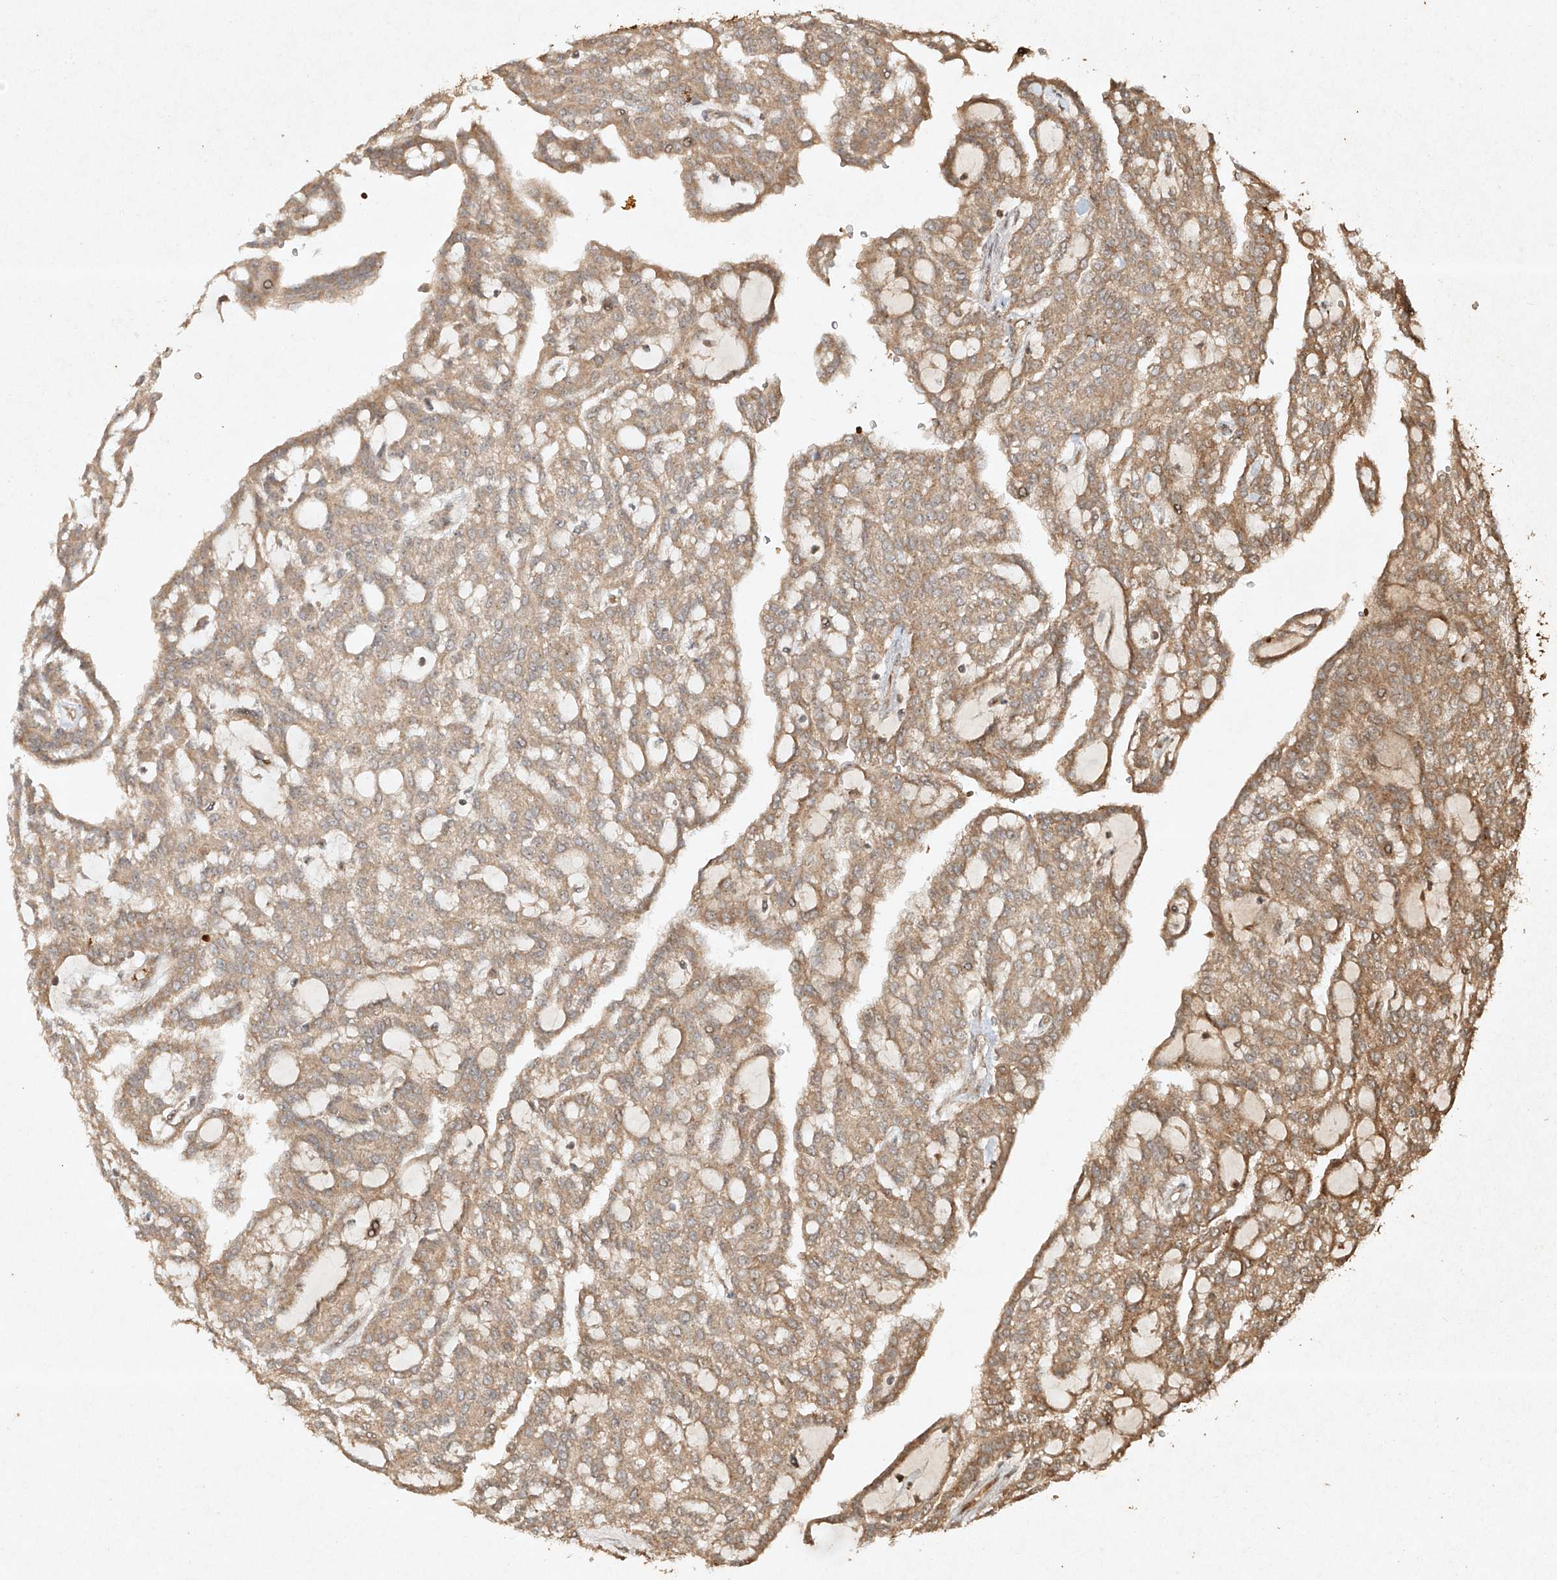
{"staining": {"intensity": "moderate", "quantity": ">75%", "location": "cytoplasmic/membranous"}, "tissue": "renal cancer", "cell_type": "Tumor cells", "image_type": "cancer", "snomed": [{"axis": "morphology", "description": "Adenocarcinoma, NOS"}, {"axis": "topography", "description": "Kidney"}], "caption": "Immunohistochemistry photomicrograph of renal adenocarcinoma stained for a protein (brown), which shows medium levels of moderate cytoplasmic/membranous positivity in approximately >75% of tumor cells.", "gene": "CYYR1", "patient": {"sex": "male", "age": 63}}